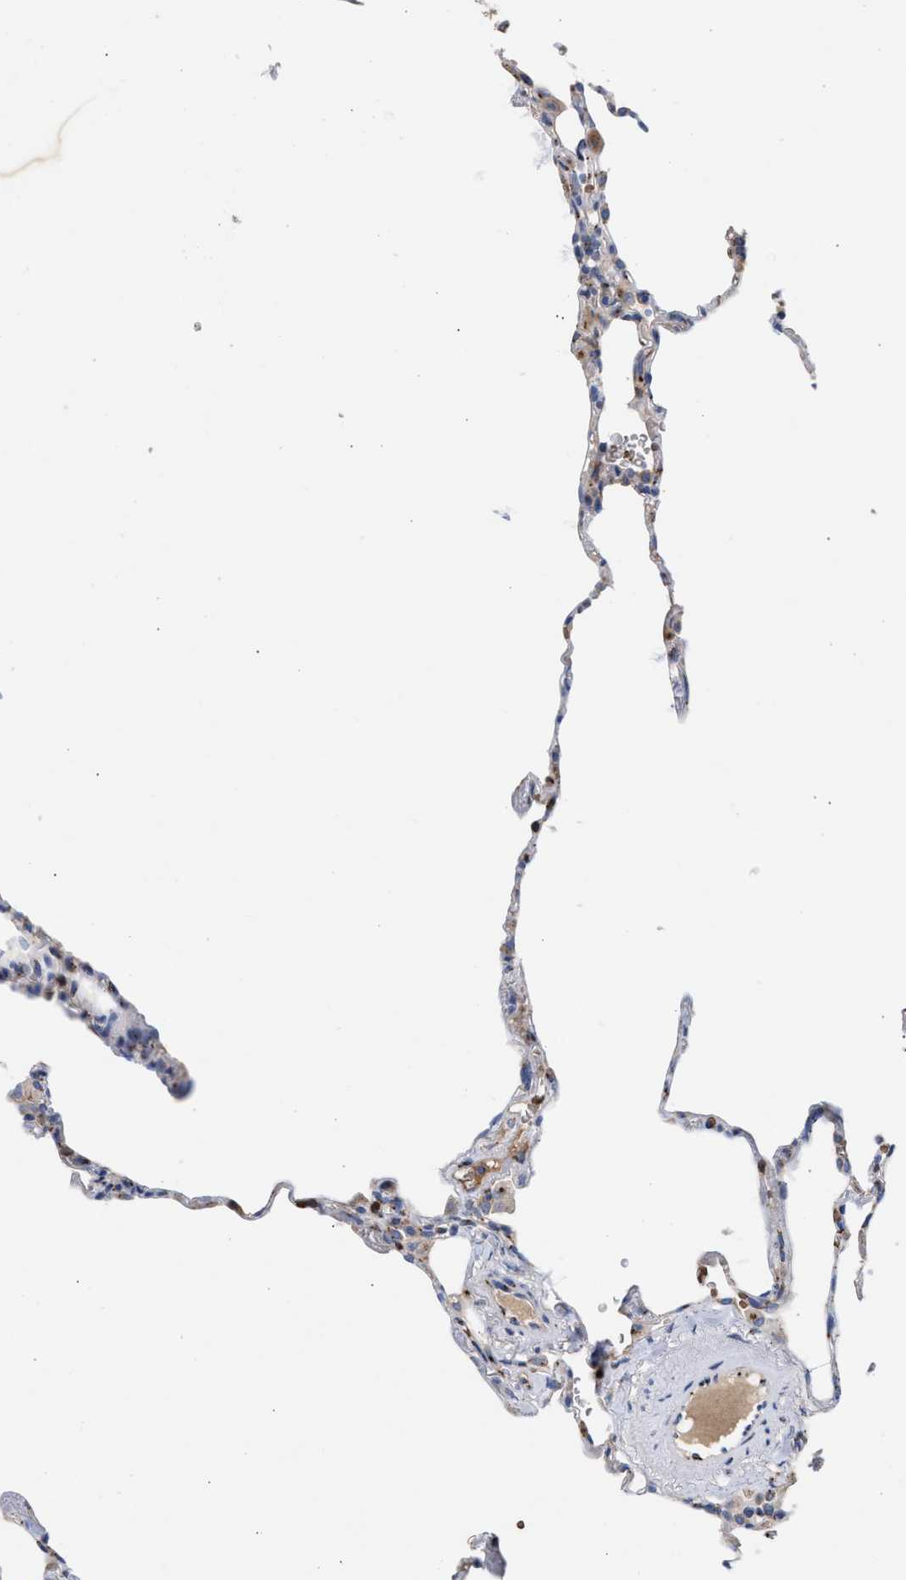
{"staining": {"intensity": "moderate", "quantity": "25%-75%", "location": "cytoplasmic/membranous"}, "tissue": "lung", "cell_type": "Alveolar cells", "image_type": "normal", "snomed": [{"axis": "morphology", "description": "Normal tissue, NOS"}, {"axis": "topography", "description": "Lung"}], "caption": "Lung stained with DAB (3,3'-diaminobenzidine) immunohistochemistry demonstrates medium levels of moderate cytoplasmic/membranous positivity in about 25%-75% of alveolar cells.", "gene": "CCL2", "patient": {"sex": "male", "age": 59}}